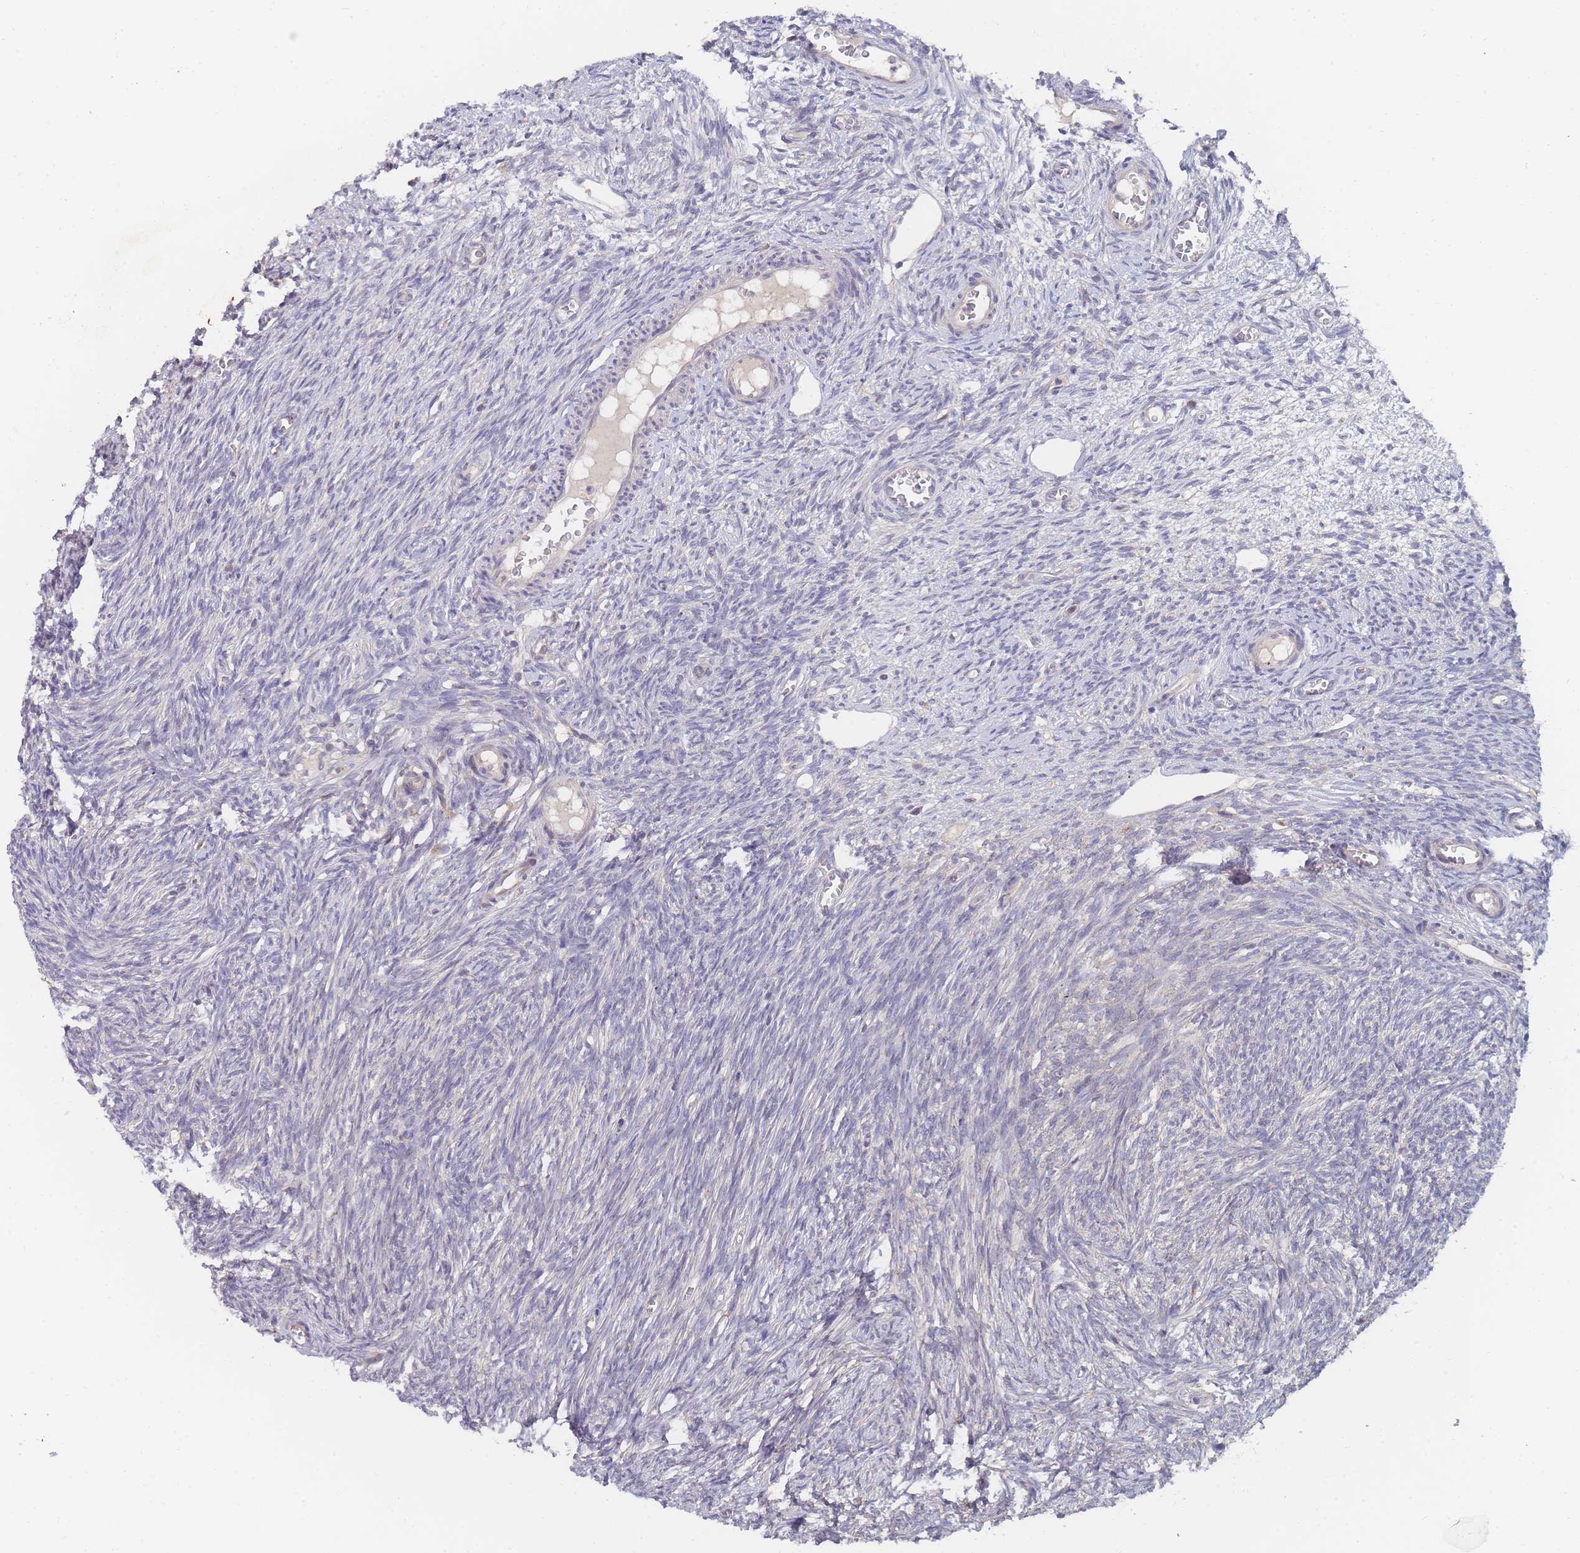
{"staining": {"intensity": "negative", "quantity": "none", "location": "none"}, "tissue": "ovary", "cell_type": "Ovarian stroma cells", "image_type": "normal", "snomed": [{"axis": "morphology", "description": "Normal tissue, NOS"}, {"axis": "topography", "description": "Ovary"}], "caption": "Ovary stained for a protein using immunohistochemistry displays no staining ovarian stroma cells.", "gene": "SLC35F5", "patient": {"sex": "female", "age": 44}}